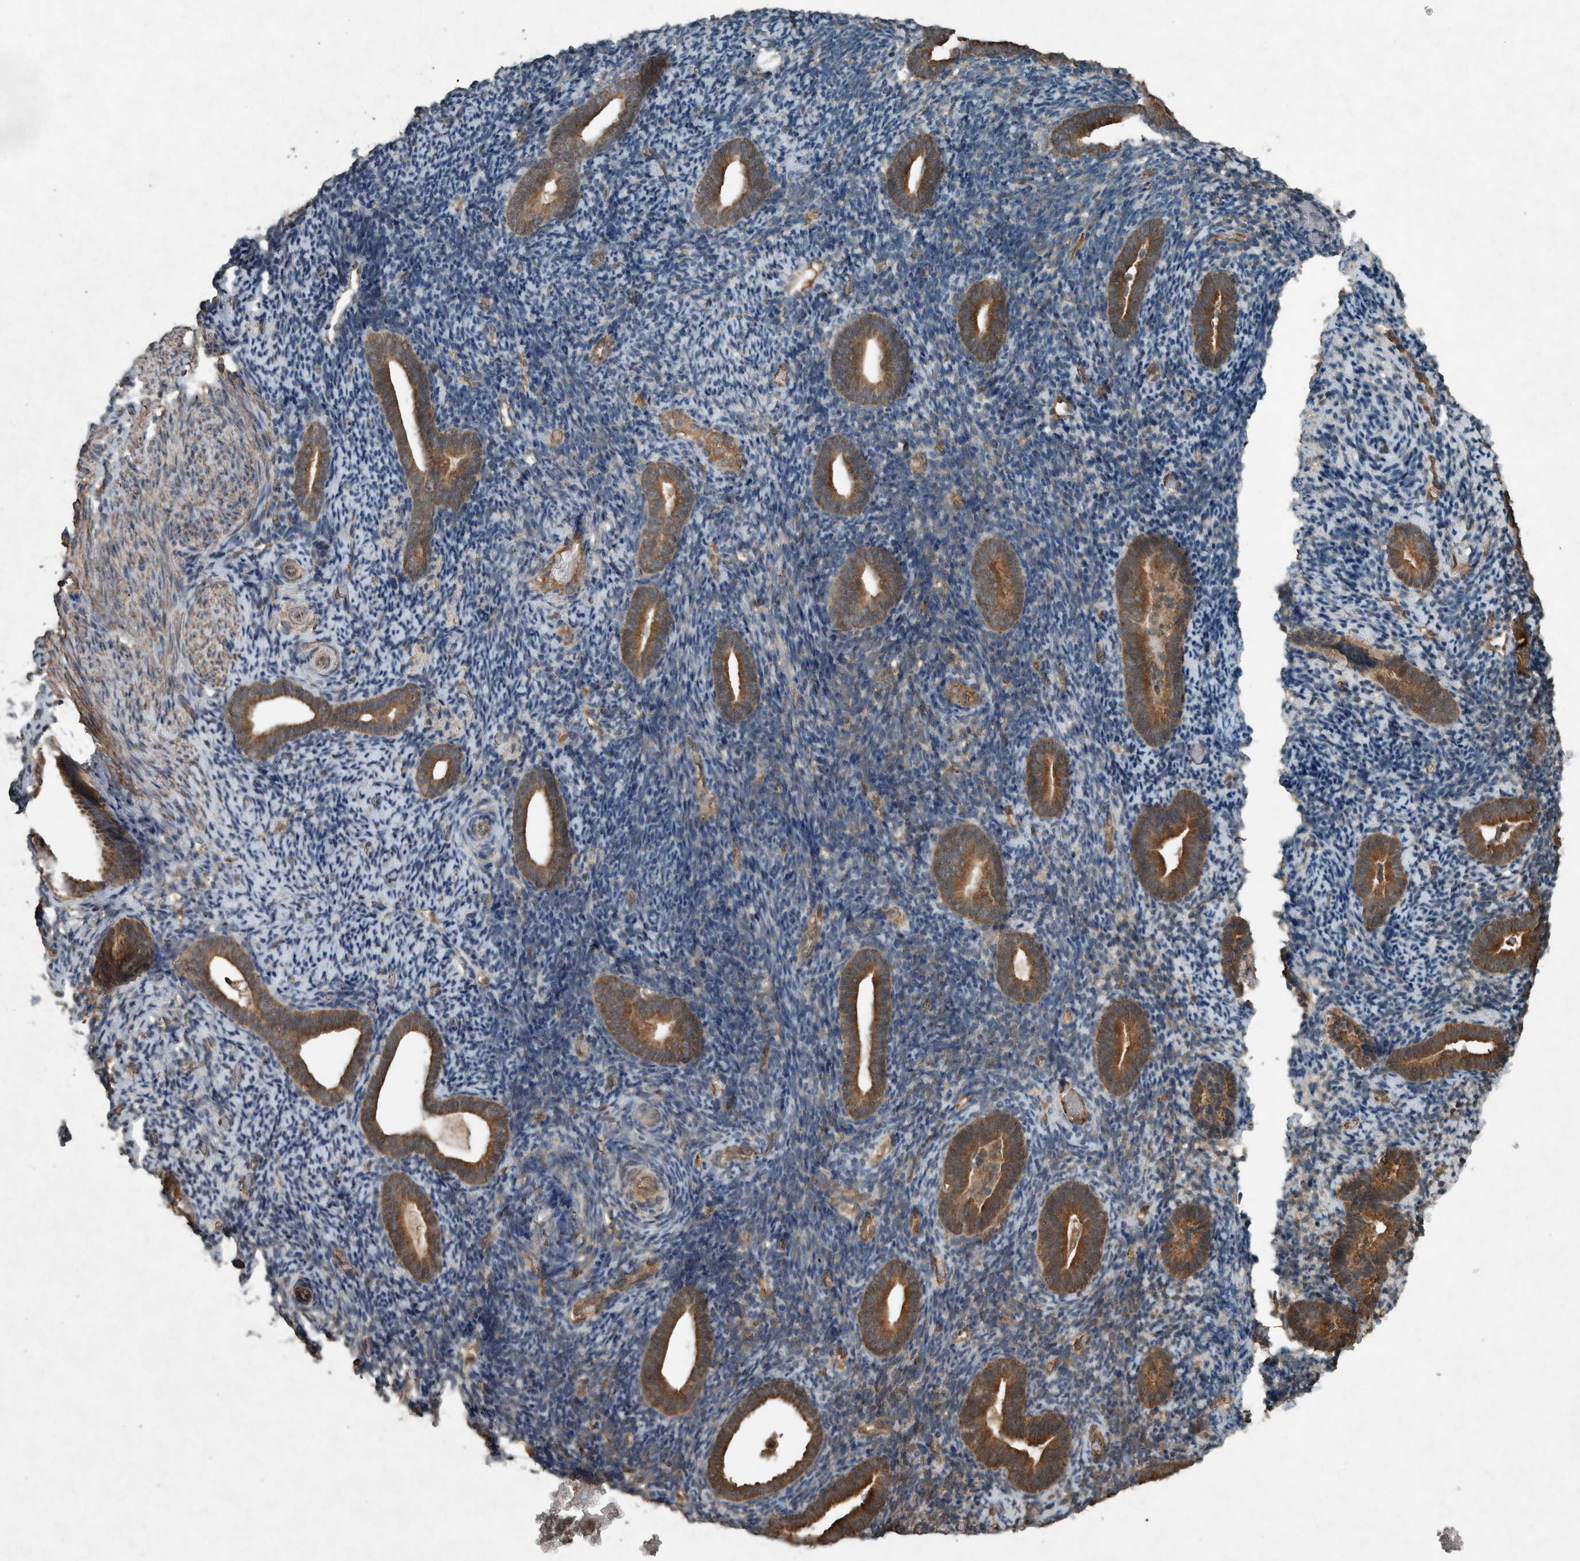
{"staining": {"intensity": "weak", "quantity": "25%-75%", "location": "cytoplasmic/membranous,nuclear"}, "tissue": "endometrium", "cell_type": "Cells in endometrial stroma", "image_type": "normal", "snomed": [{"axis": "morphology", "description": "Normal tissue, NOS"}, {"axis": "topography", "description": "Endometrium"}], "caption": "Weak cytoplasmic/membranous,nuclear protein staining is appreciated in approximately 25%-75% of cells in endometrial stroma in endometrium. (DAB (3,3'-diaminobenzidine) = brown stain, brightfield microscopy at high magnification).", "gene": "ARHGEF12", "patient": {"sex": "female", "age": 51}}